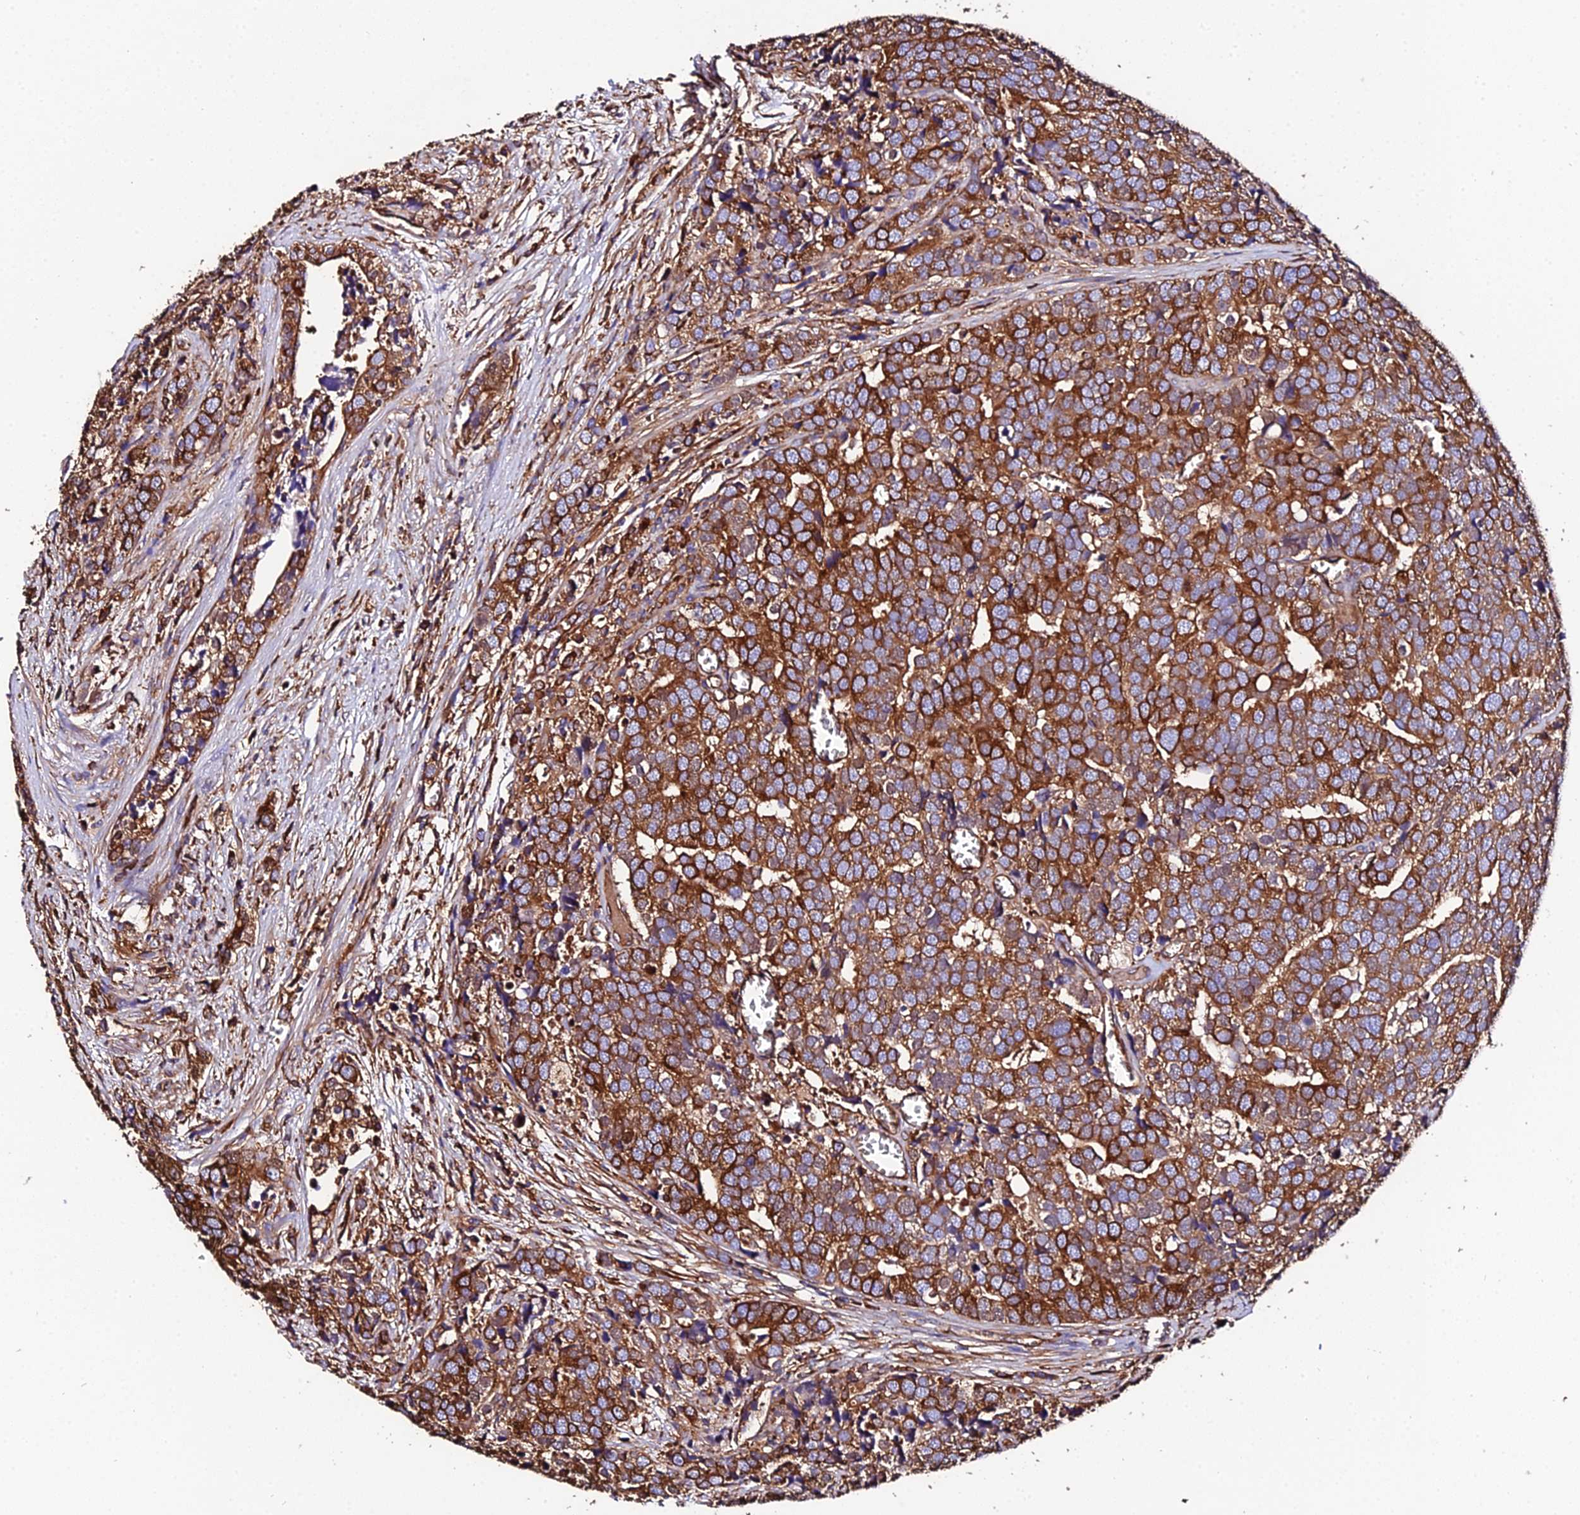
{"staining": {"intensity": "strong", "quantity": ">75%", "location": "cytoplasmic/membranous"}, "tissue": "prostate cancer", "cell_type": "Tumor cells", "image_type": "cancer", "snomed": [{"axis": "morphology", "description": "Adenocarcinoma, High grade"}, {"axis": "topography", "description": "Prostate"}], "caption": "Protein expression analysis of prostate high-grade adenocarcinoma demonstrates strong cytoplasmic/membranous expression in about >75% of tumor cells.", "gene": "TUBA3D", "patient": {"sex": "male", "age": 71}}